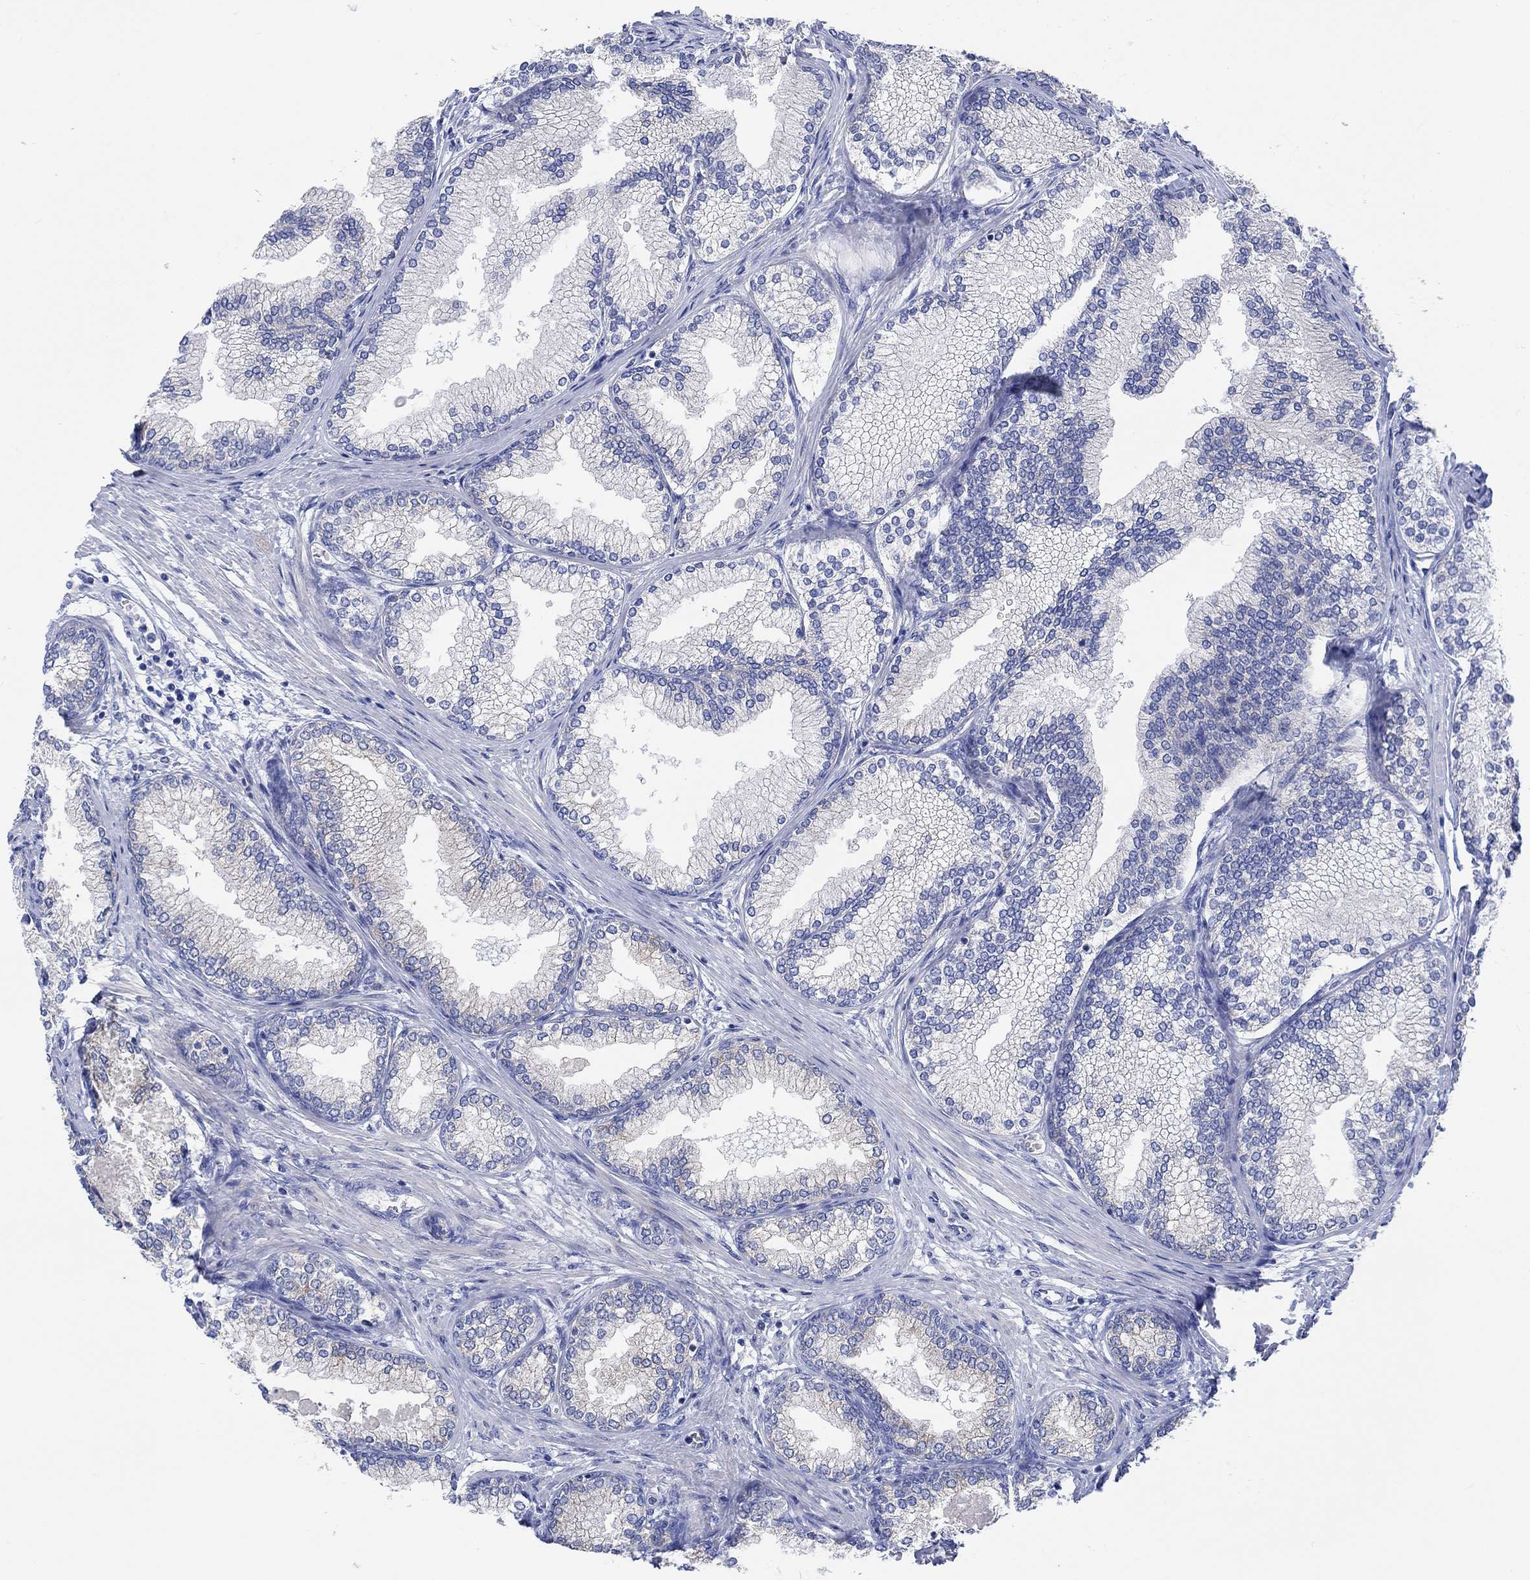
{"staining": {"intensity": "negative", "quantity": "none", "location": "none"}, "tissue": "prostate", "cell_type": "Glandular cells", "image_type": "normal", "snomed": [{"axis": "morphology", "description": "Normal tissue, NOS"}, {"axis": "topography", "description": "Prostate"}], "caption": "DAB (3,3'-diaminobenzidine) immunohistochemical staining of normal human prostate exhibits no significant expression in glandular cells.", "gene": "REEP6", "patient": {"sex": "male", "age": 72}}